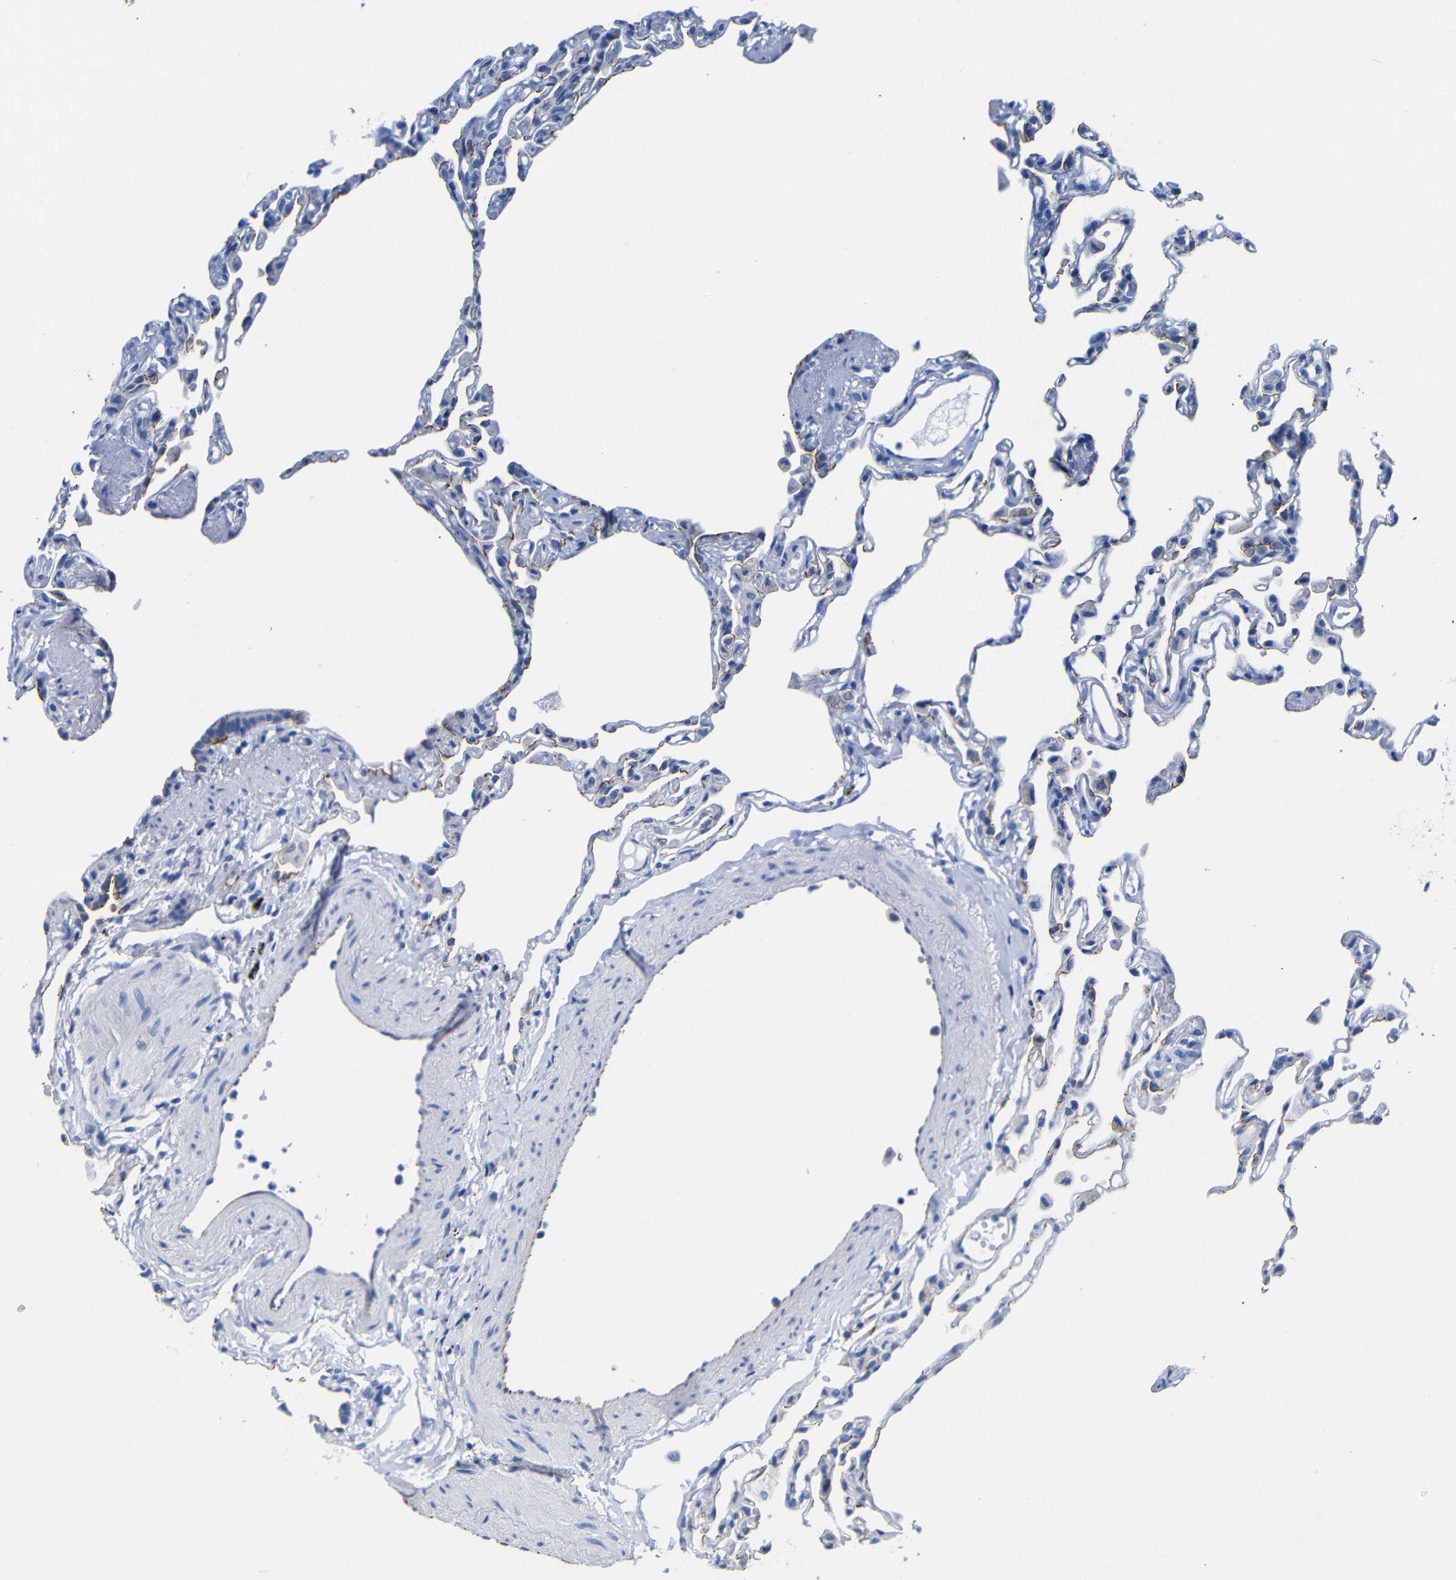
{"staining": {"intensity": "moderate", "quantity": "<25%", "location": "cytoplasmic/membranous"}, "tissue": "lung", "cell_type": "Alveolar cells", "image_type": "normal", "snomed": [{"axis": "morphology", "description": "Normal tissue, NOS"}, {"axis": "topography", "description": "Lung"}], "caption": "The histopathology image reveals staining of benign lung, revealing moderate cytoplasmic/membranous protein positivity (brown color) within alveolar cells. (DAB (3,3'-diaminobenzidine) IHC with brightfield microscopy, high magnification).", "gene": "CGNL1", "patient": {"sex": "female", "age": 49}}